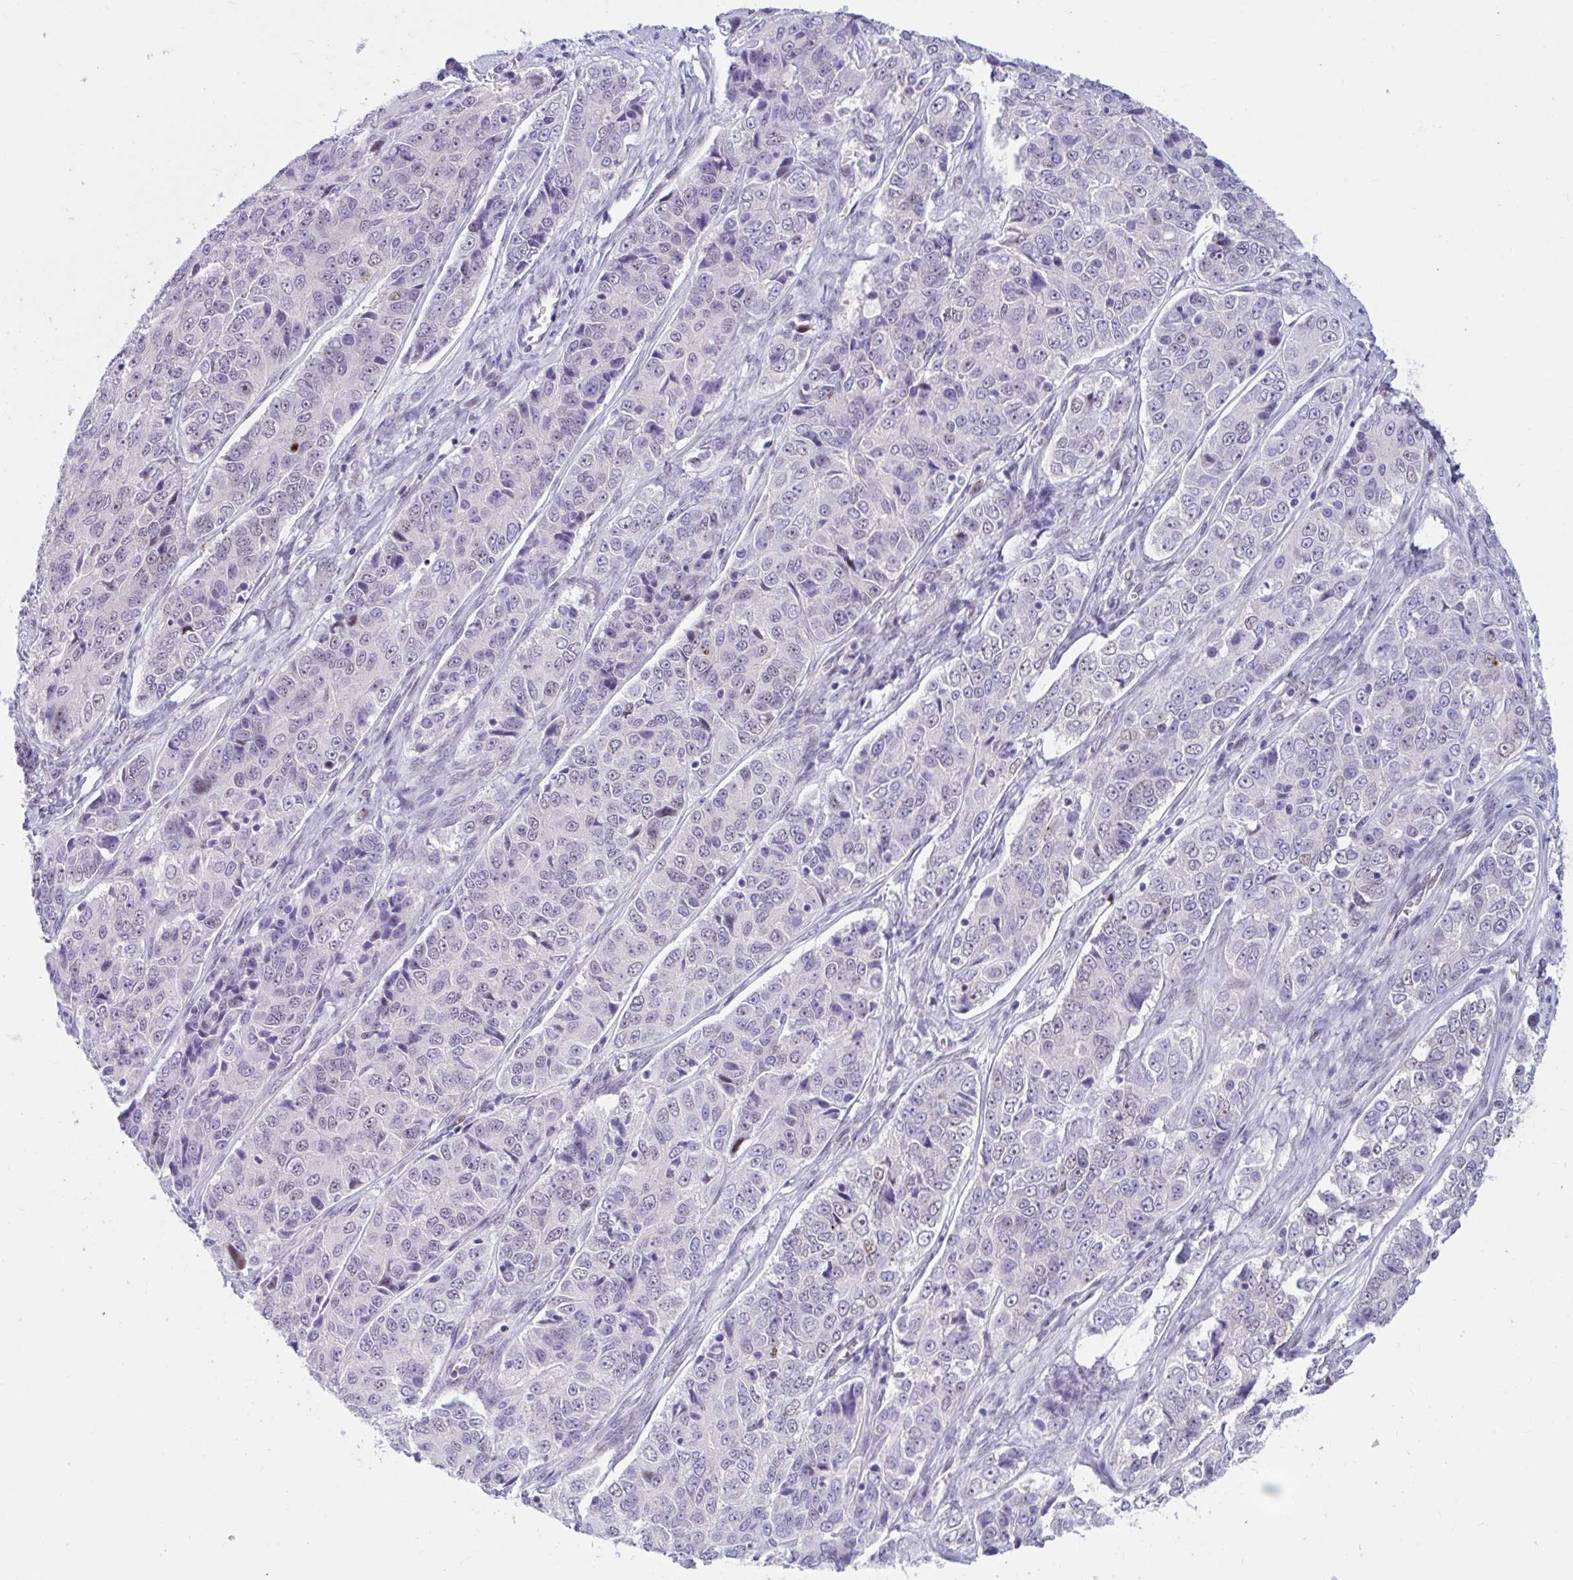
{"staining": {"intensity": "negative", "quantity": "none", "location": "none"}, "tissue": "ovarian cancer", "cell_type": "Tumor cells", "image_type": "cancer", "snomed": [{"axis": "morphology", "description": "Carcinoma, endometroid"}, {"axis": "topography", "description": "Ovary"}], "caption": "Tumor cells are negative for protein expression in human ovarian cancer. (DAB (3,3'-diaminobenzidine) immunohistochemistry visualized using brightfield microscopy, high magnification).", "gene": "IKZF2", "patient": {"sex": "female", "age": 51}}